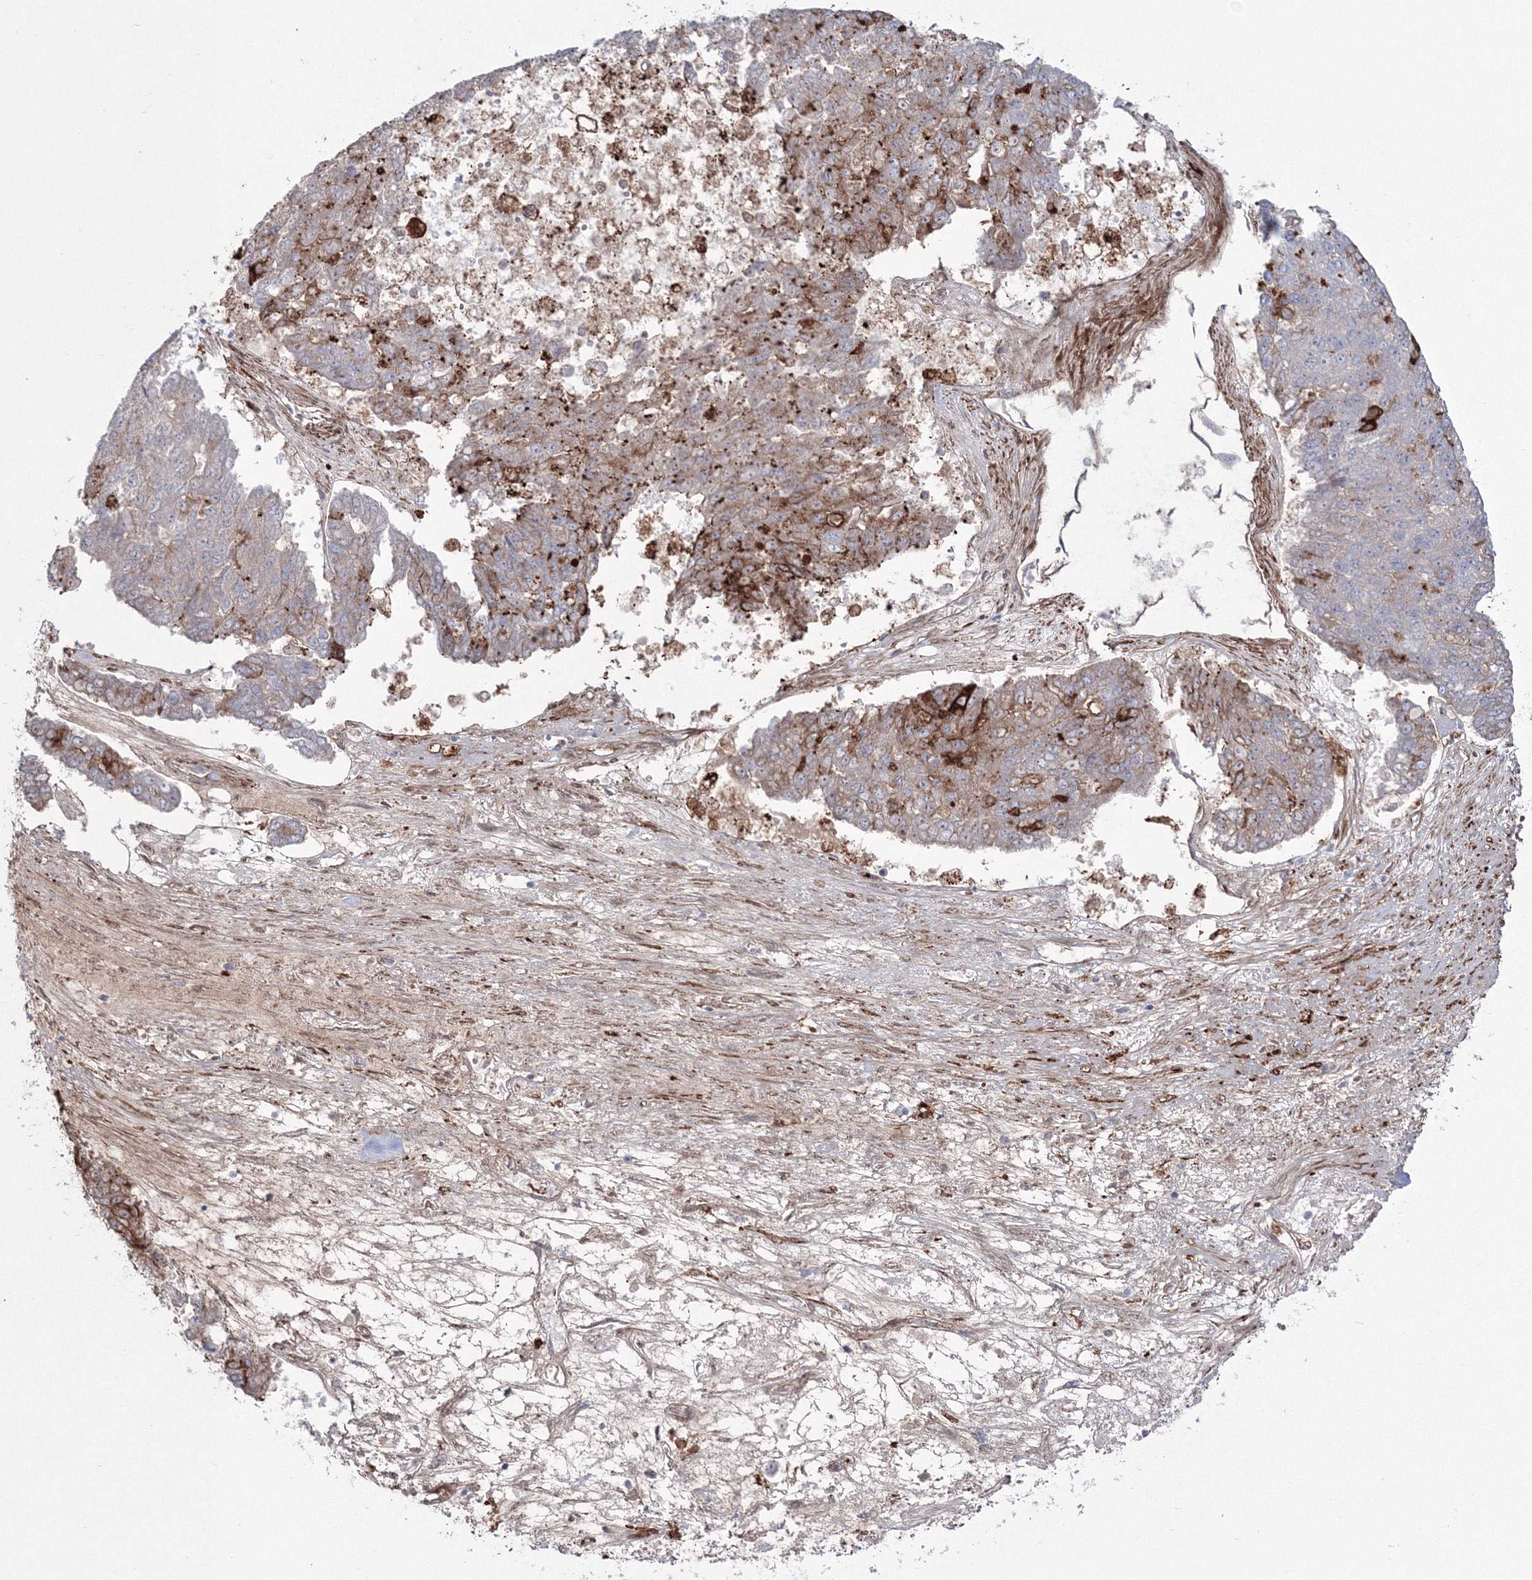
{"staining": {"intensity": "moderate", "quantity": "25%-75%", "location": "cytoplasmic/membranous"}, "tissue": "pancreatic cancer", "cell_type": "Tumor cells", "image_type": "cancer", "snomed": [{"axis": "morphology", "description": "Adenocarcinoma, NOS"}, {"axis": "topography", "description": "Pancreas"}], "caption": "Pancreatic adenocarcinoma tissue displays moderate cytoplasmic/membranous staining in approximately 25%-75% of tumor cells, visualized by immunohistochemistry.", "gene": "HYAL2", "patient": {"sex": "male", "age": 50}}